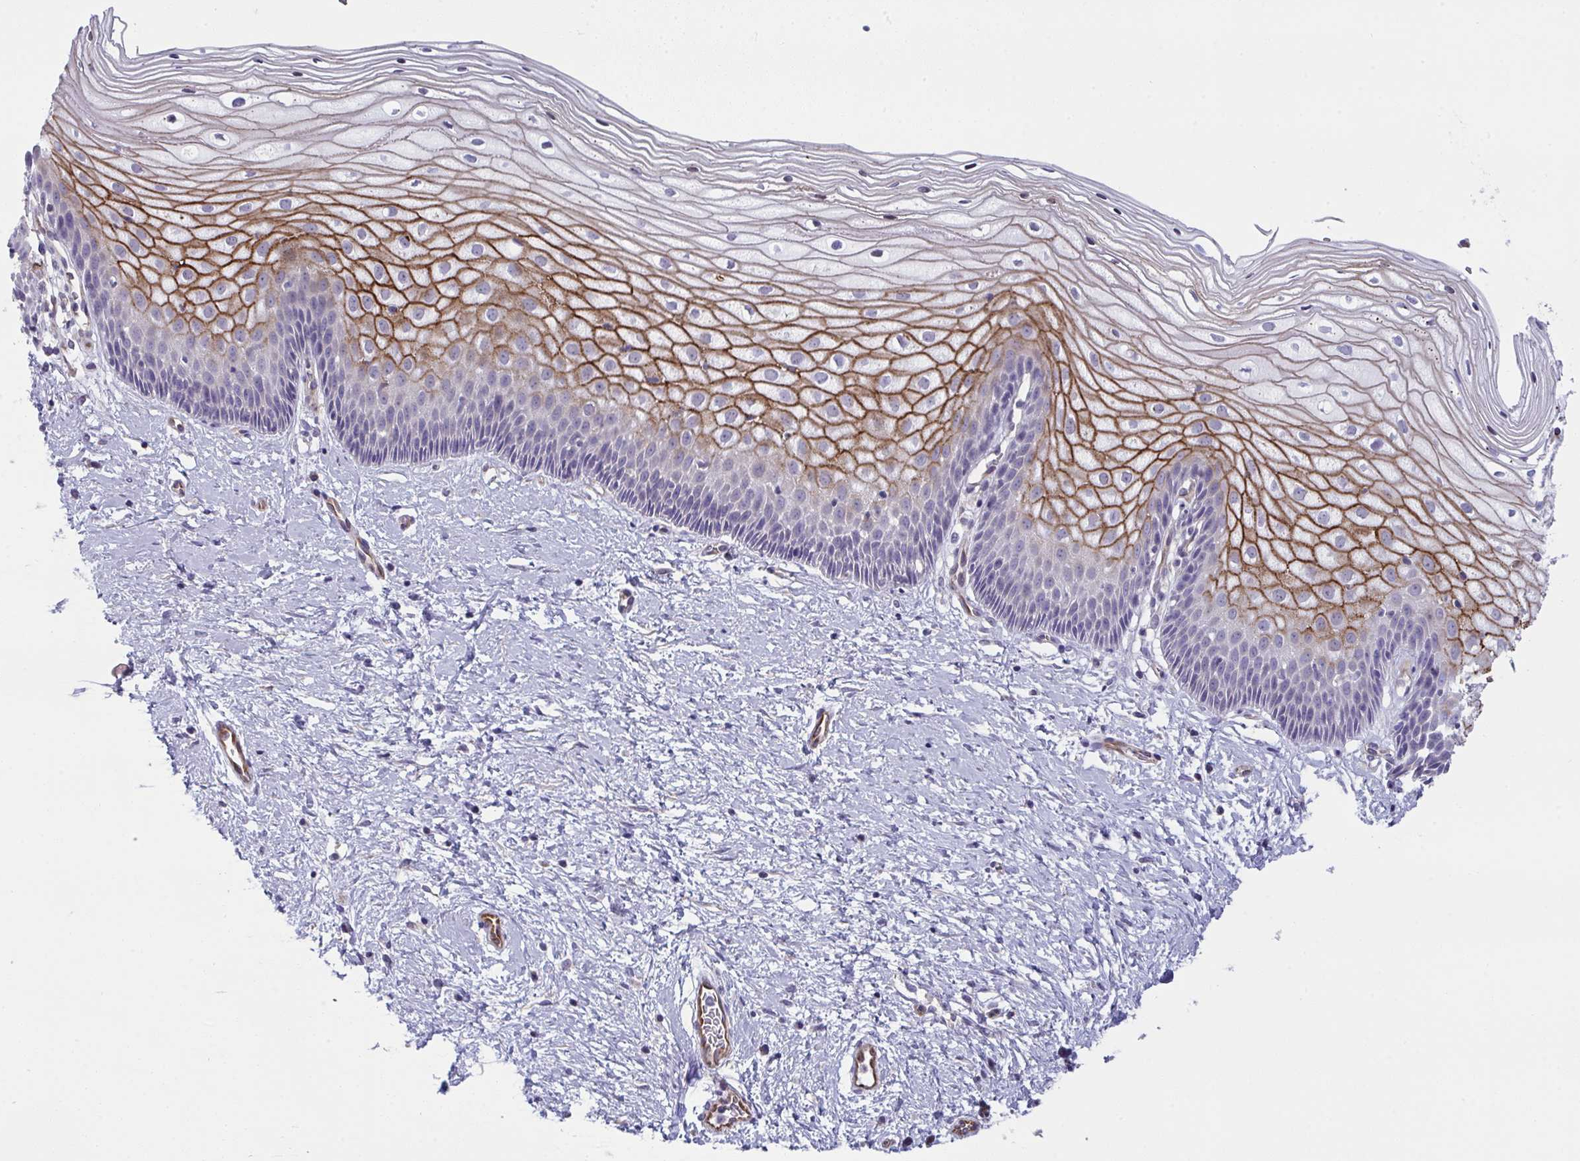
{"staining": {"intensity": "negative", "quantity": "none", "location": "none"}, "tissue": "cervix", "cell_type": "Glandular cells", "image_type": "normal", "snomed": [{"axis": "morphology", "description": "Normal tissue, NOS"}, {"axis": "topography", "description": "Cervix"}], "caption": "Cervix stained for a protein using immunohistochemistry shows no positivity glandular cells.", "gene": "MYL12A", "patient": {"sex": "female", "age": 36}}